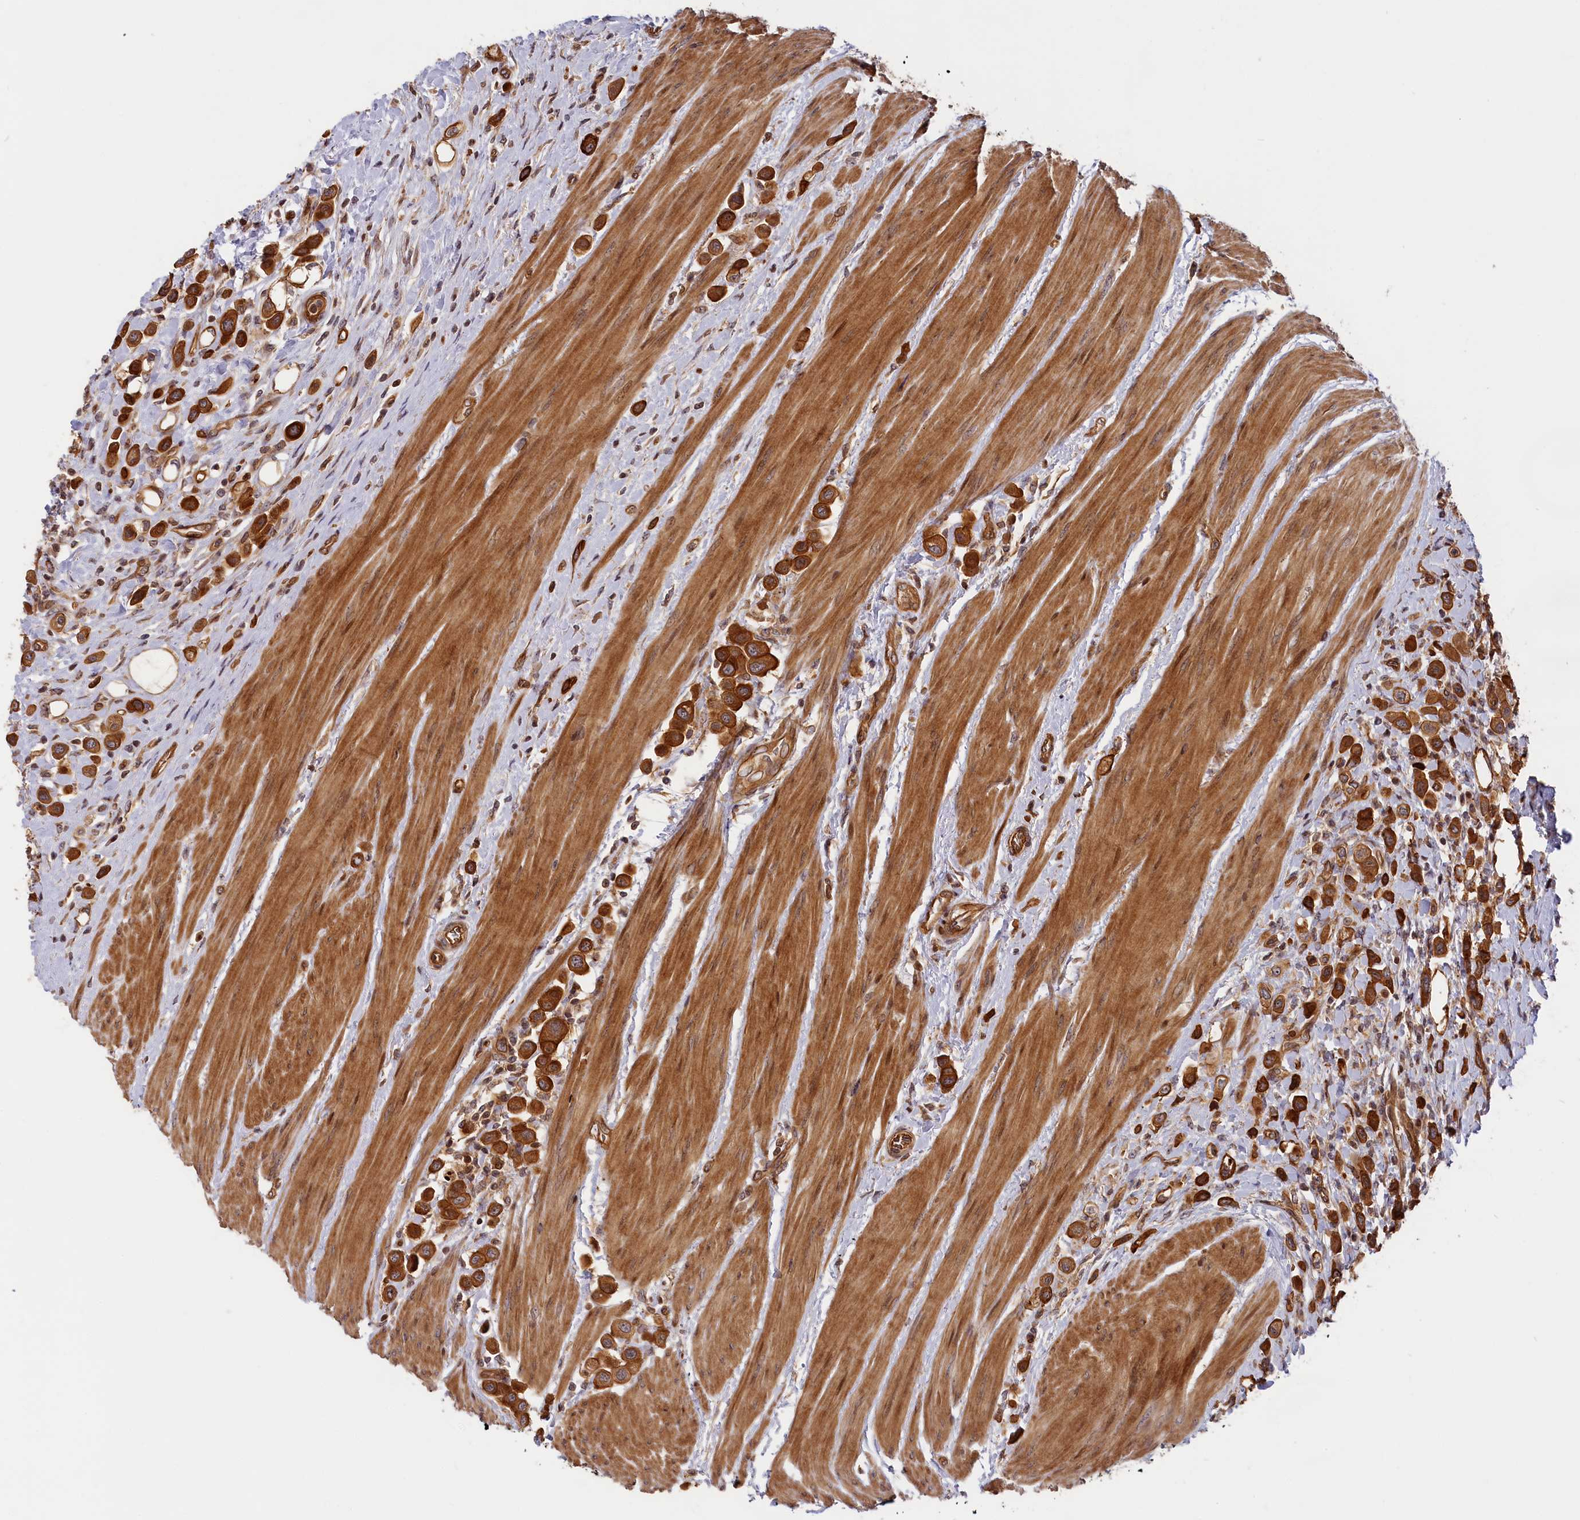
{"staining": {"intensity": "strong", "quantity": ">75%", "location": "cytoplasmic/membranous"}, "tissue": "urothelial cancer", "cell_type": "Tumor cells", "image_type": "cancer", "snomed": [{"axis": "morphology", "description": "Urothelial carcinoma, High grade"}, {"axis": "topography", "description": "Urinary bladder"}], "caption": "IHC staining of urothelial carcinoma (high-grade), which demonstrates high levels of strong cytoplasmic/membranous expression in about >75% of tumor cells indicating strong cytoplasmic/membranous protein positivity. The staining was performed using DAB (brown) for protein detection and nuclei were counterstained in hematoxylin (blue).", "gene": "CEP44", "patient": {"sex": "male", "age": 50}}